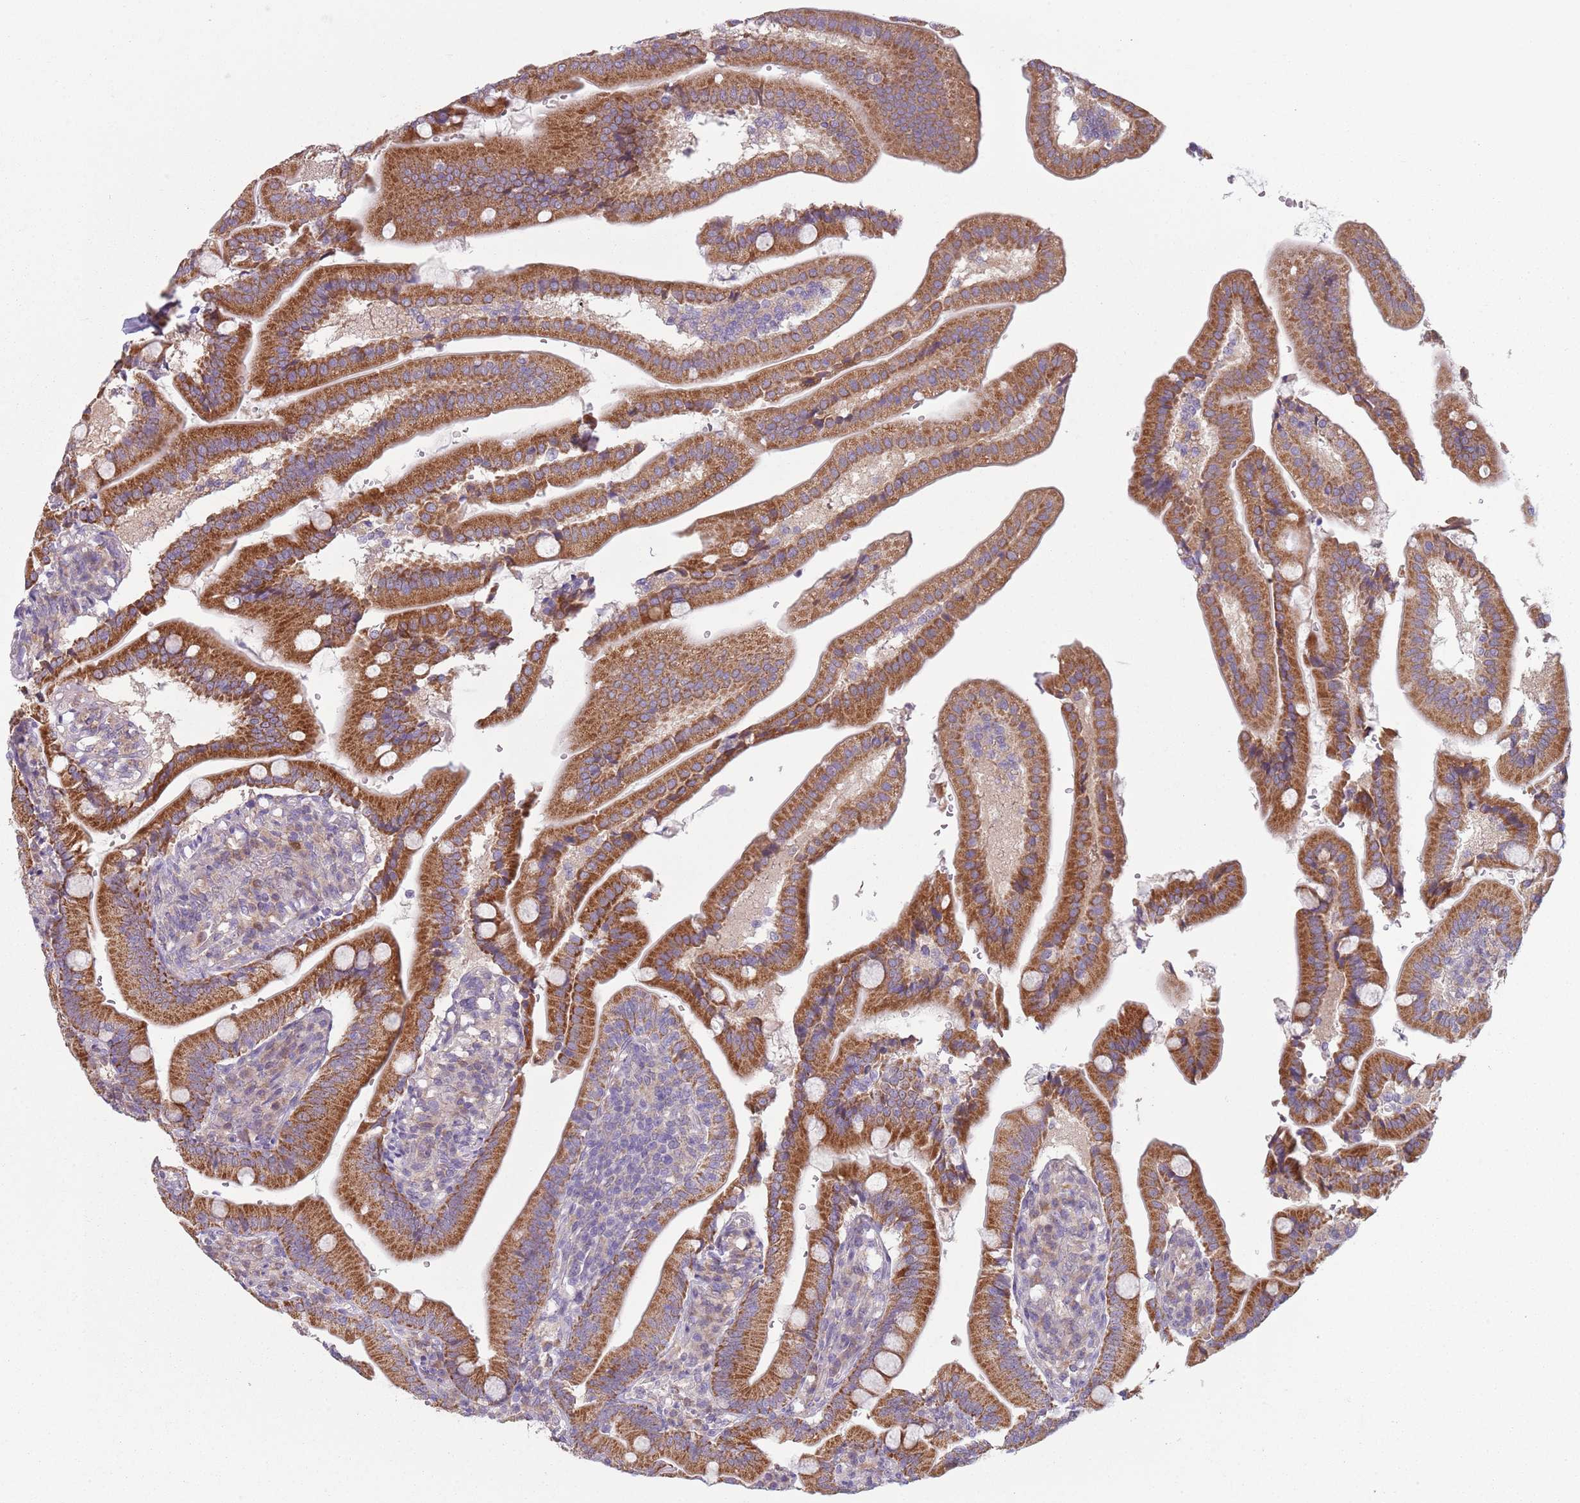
{"staining": {"intensity": "moderate", "quantity": ">75%", "location": "cytoplasmic/membranous"}, "tissue": "duodenum", "cell_type": "Glandular cells", "image_type": "normal", "snomed": [{"axis": "morphology", "description": "Normal tissue, NOS"}, {"axis": "topography", "description": "Duodenum"}], "caption": "IHC histopathology image of normal duodenum stained for a protein (brown), which shows medium levels of moderate cytoplasmic/membranous positivity in approximately >75% of glandular cells.", "gene": "COQ5", "patient": {"sex": "female", "age": 67}}